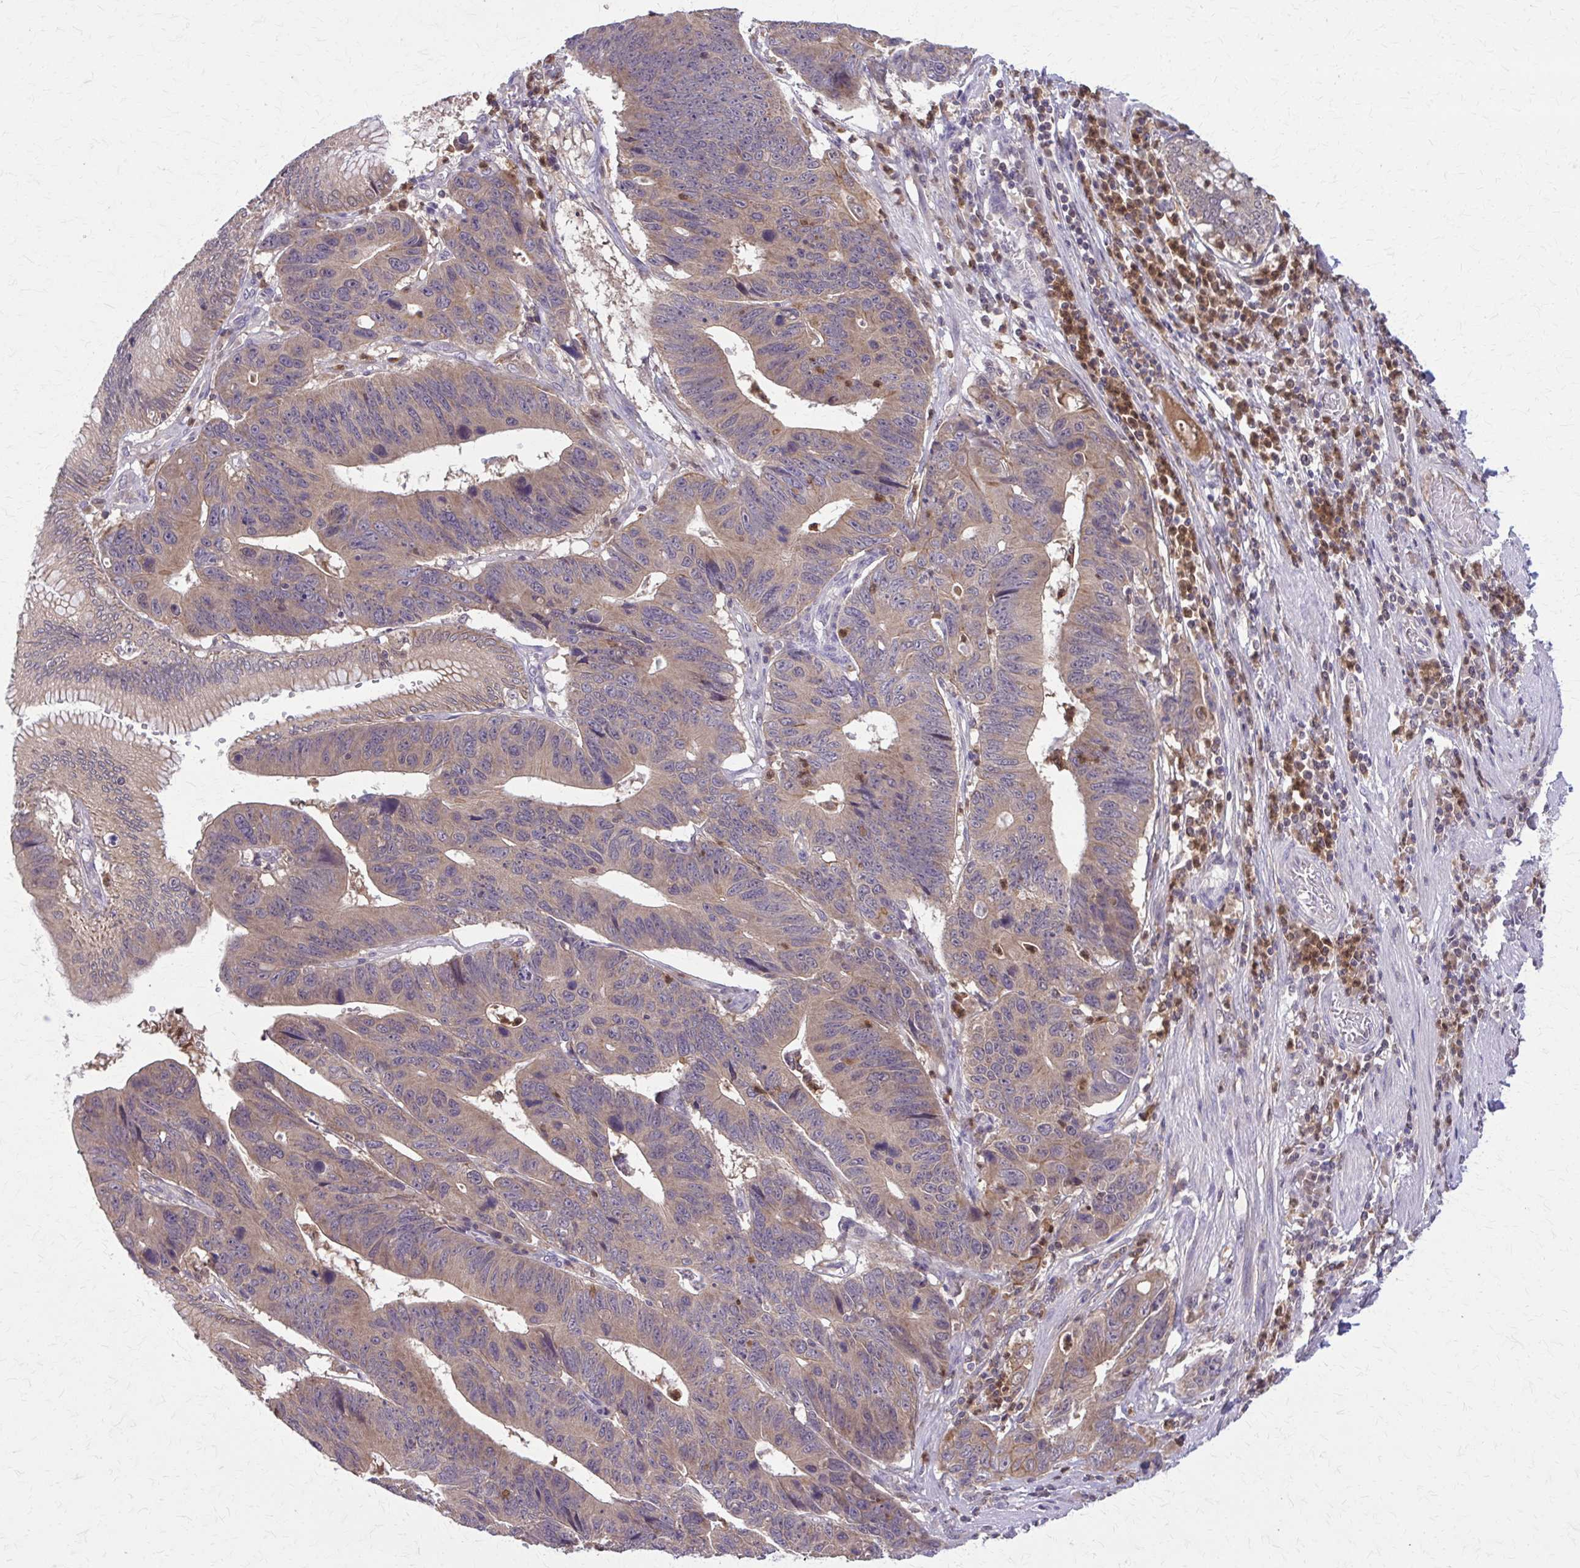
{"staining": {"intensity": "moderate", "quantity": ">75%", "location": "cytoplasmic/membranous"}, "tissue": "stomach cancer", "cell_type": "Tumor cells", "image_type": "cancer", "snomed": [{"axis": "morphology", "description": "Adenocarcinoma, NOS"}, {"axis": "topography", "description": "Stomach"}], "caption": "Immunohistochemistry of stomach adenocarcinoma demonstrates medium levels of moderate cytoplasmic/membranous staining in approximately >75% of tumor cells. (Stains: DAB in brown, nuclei in blue, Microscopy: brightfield microscopy at high magnification).", "gene": "NRBF2", "patient": {"sex": "male", "age": 59}}